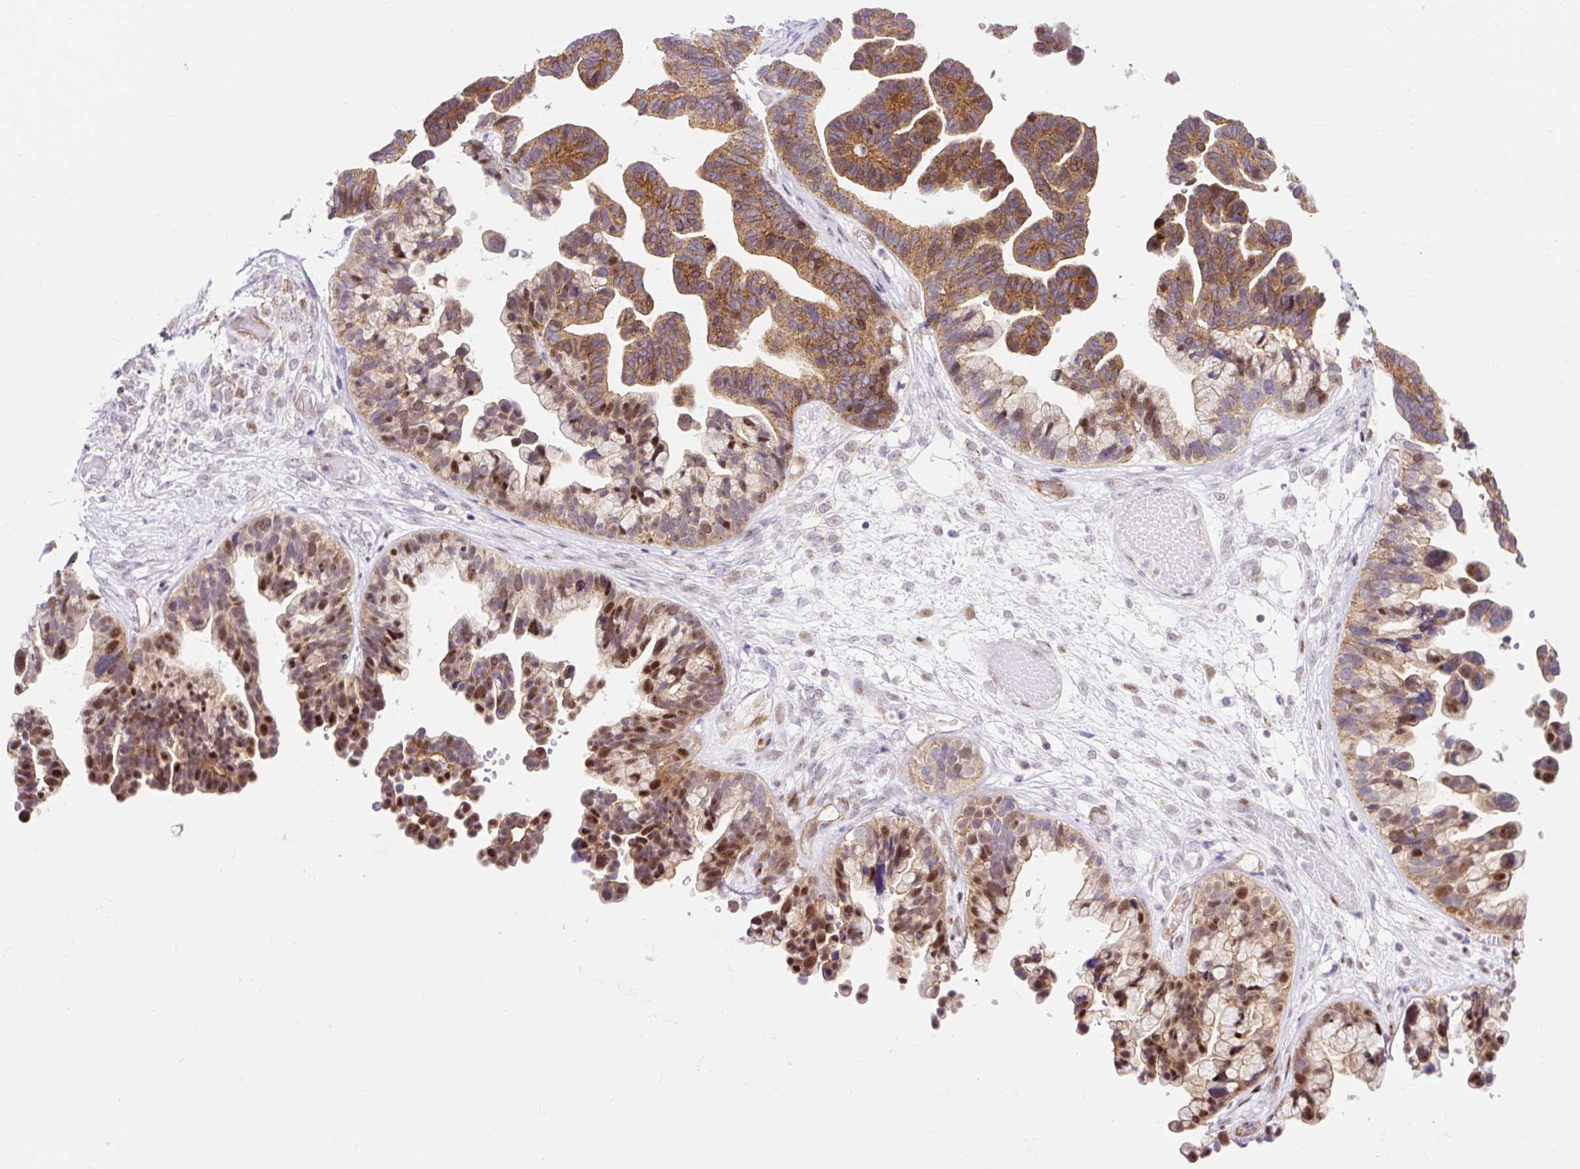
{"staining": {"intensity": "strong", "quantity": "25%-75%", "location": "cytoplasmic/membranous,nuclear"}, "tissue": "ovarian cancer", "cell_type": "Tumor cells", "image_type": "cancer", "snomed": [{"axis": "morphology", "description": "Cystadenocarcinoma, serous, NOS"}, {"axis": "topography", "description": "Ovary"}], "caption": "The image demonstrates a brown stain indicating the presence of a protein in the cytoplasmic/membranous and nuclear of tumor cells in ovarian cancer.", "gene": "HIP1R", "patient": {"sex": "female", "age": 56}}